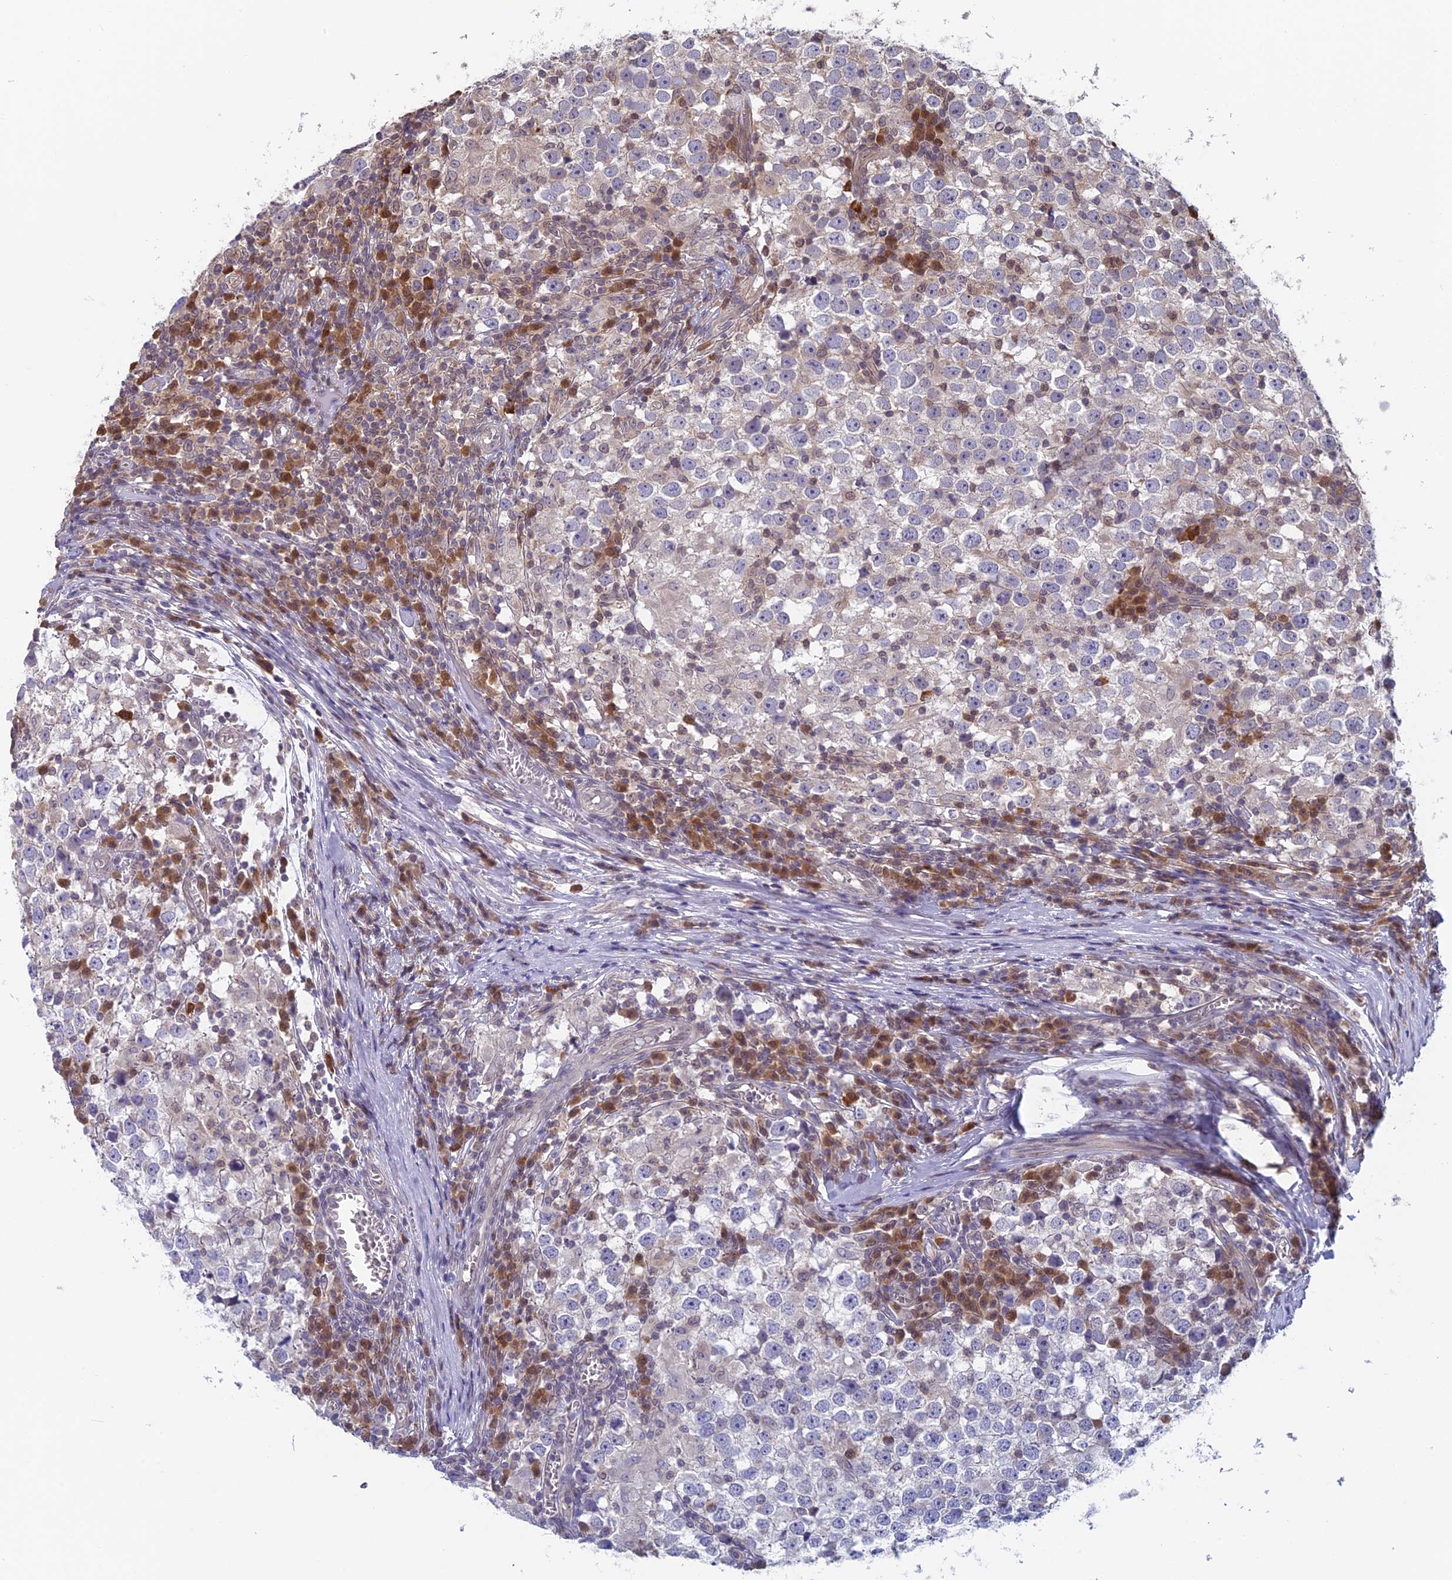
{"staining": {"intensity": "negative", "quantity": "none", "location": "none"}, "tissue": "testis cancer", "cell_type": "Tumor cells", "image_type": "cancer", "snomed": [{"axis": "morphology", "description": "Seminoma, NOS"}, {"axis": "topography", "description": "Testis"}], "caption": "There is no significant positivity in tumor cells of testis cancer (seminoma). (Brightfield microscopy of DAB immunohistochemistry at high magnification).", "gene": "MRI1", "patient": {"sex": "male", "age": 65}}